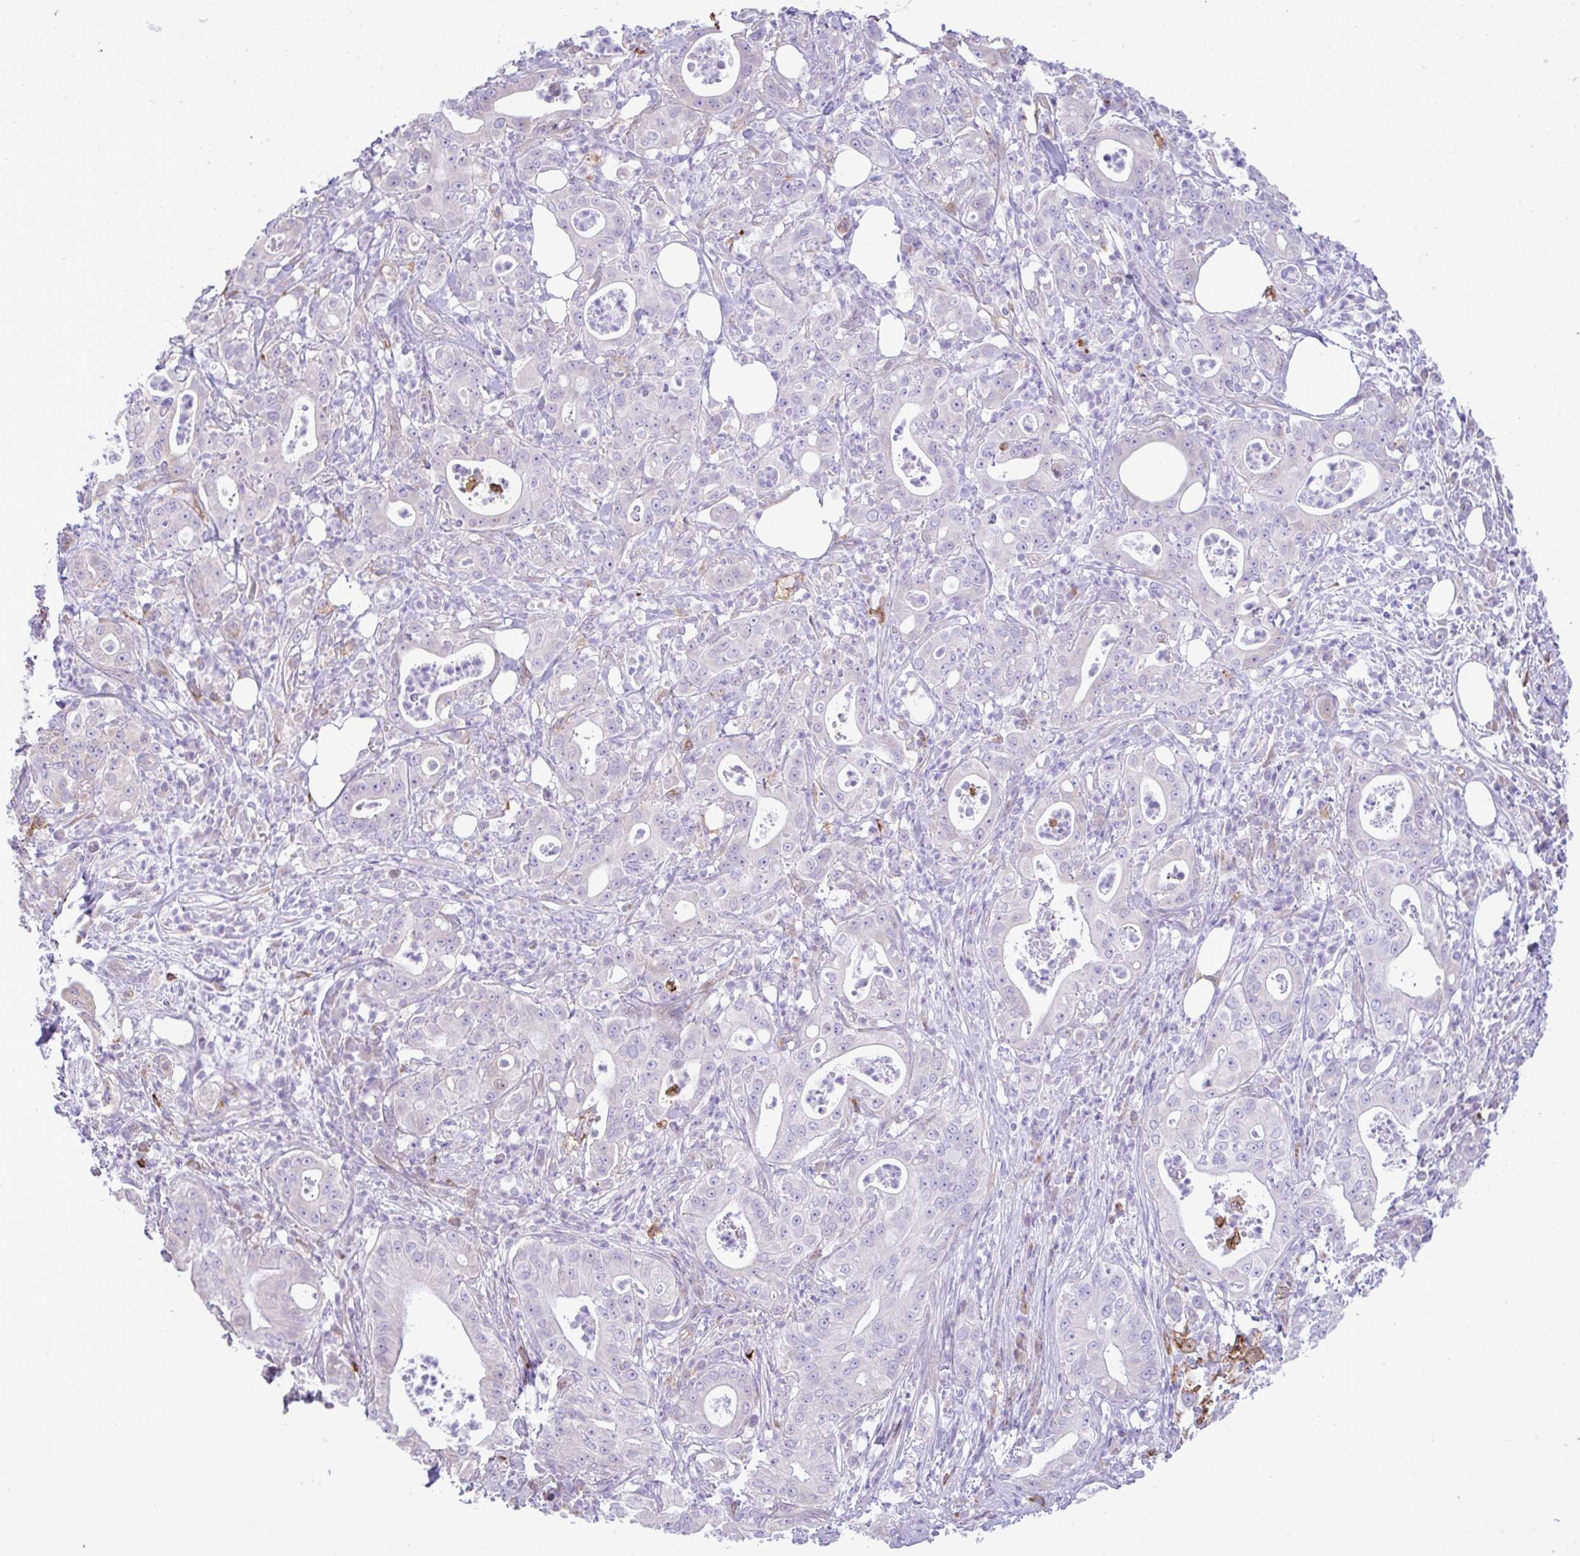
{"staining": {"intensity": "negative", "quantity": "none", "location": "none"}, "tissue": "pancreatic cancer", "cell_type": "Tumor cells", "image_type": "cancer", "snomed": [{"axis": "morphology", "description": "Adenocarcinoma, NOS"}, {"axis": "topography", "description": "Pancreas"}], "caption": "Immunohistochemical staining of human pancreatic cancer (adenocarcinoma) reveals no significant staining in tumor cells.", "gene": "EEF1A2", "patient": {"sex": "male", "age": 71}}